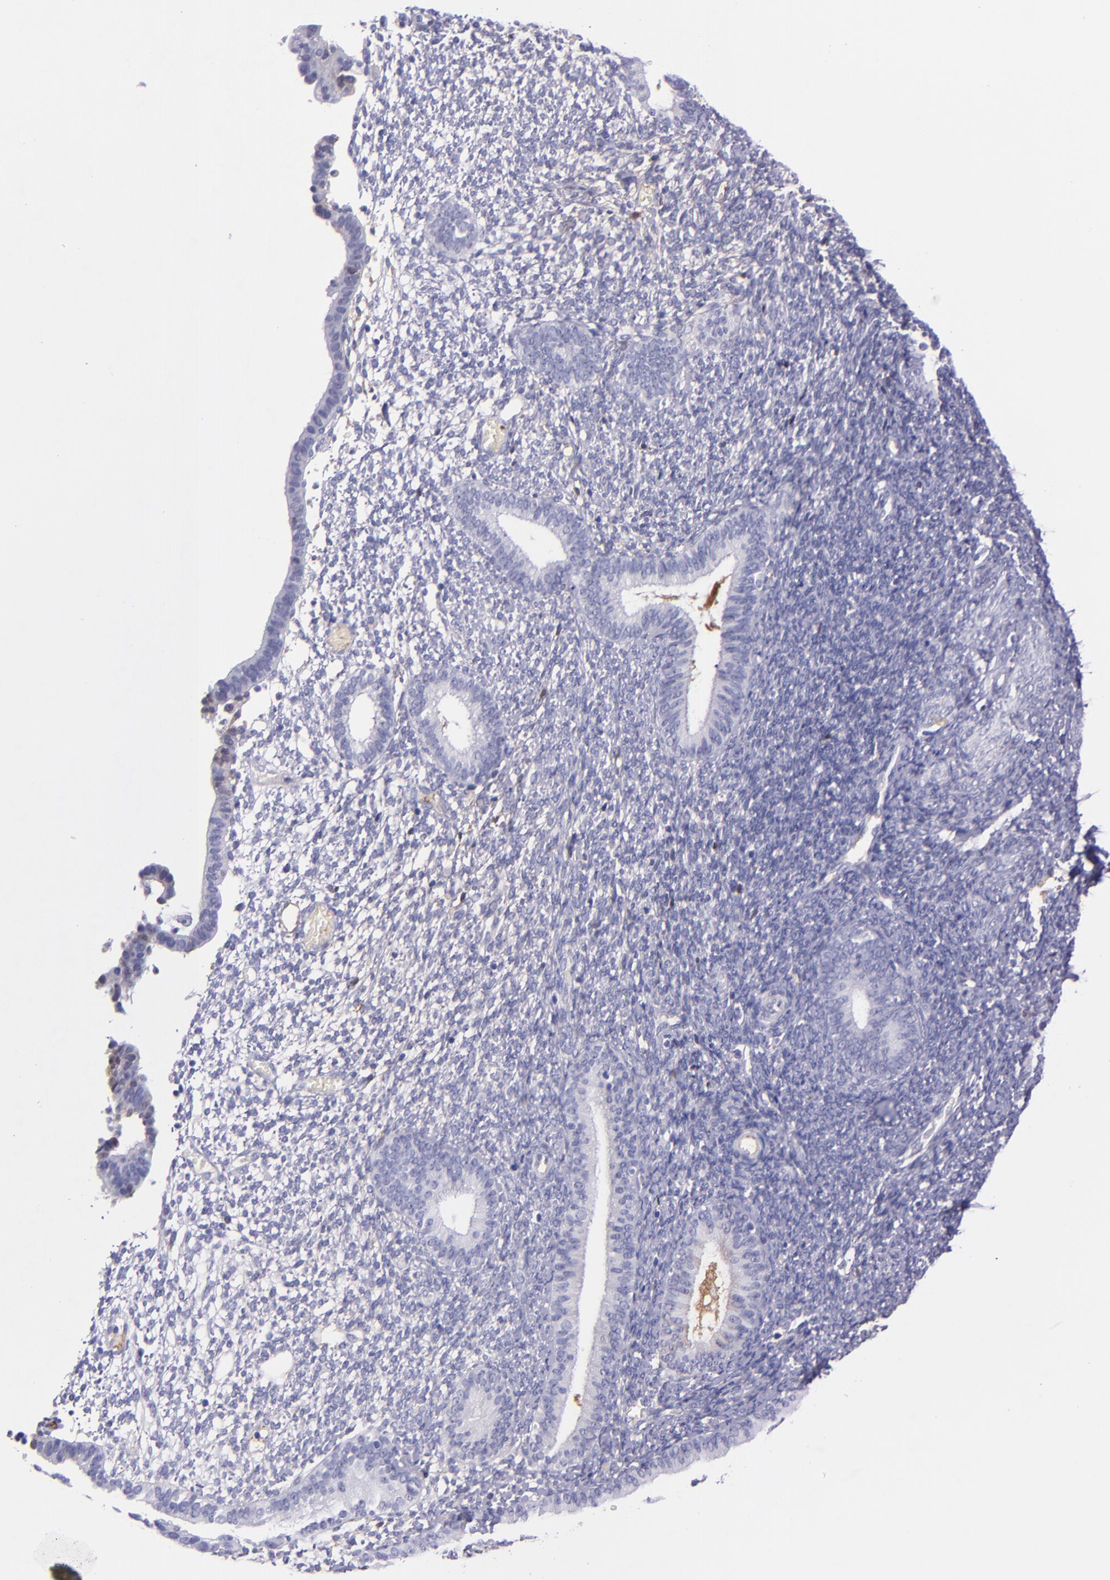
{"staining": {"intensity": "negative", "quantity": "none", "location": "none"}, "tissue": "endometrium", "cell_type": "Cells in endometrial stroma", "image_type": "normal", "snomed": [{"axis": "morphology", "description": "Normal tissue, NOS"}, {"axis": "topography", "description": "Smooth muscle"}, {"axis": "topography", "description": "Endometrium"}], "caption": "High power microscopy micrograph of an IHC histopathology image of benign endometrium, revealing no significant staining in cells in endometrial stroma. (DAB immunohistochemistry (IHC), high magnification).", "gene": "KNG1", "patient": {"sex": "female", "age": 57}}